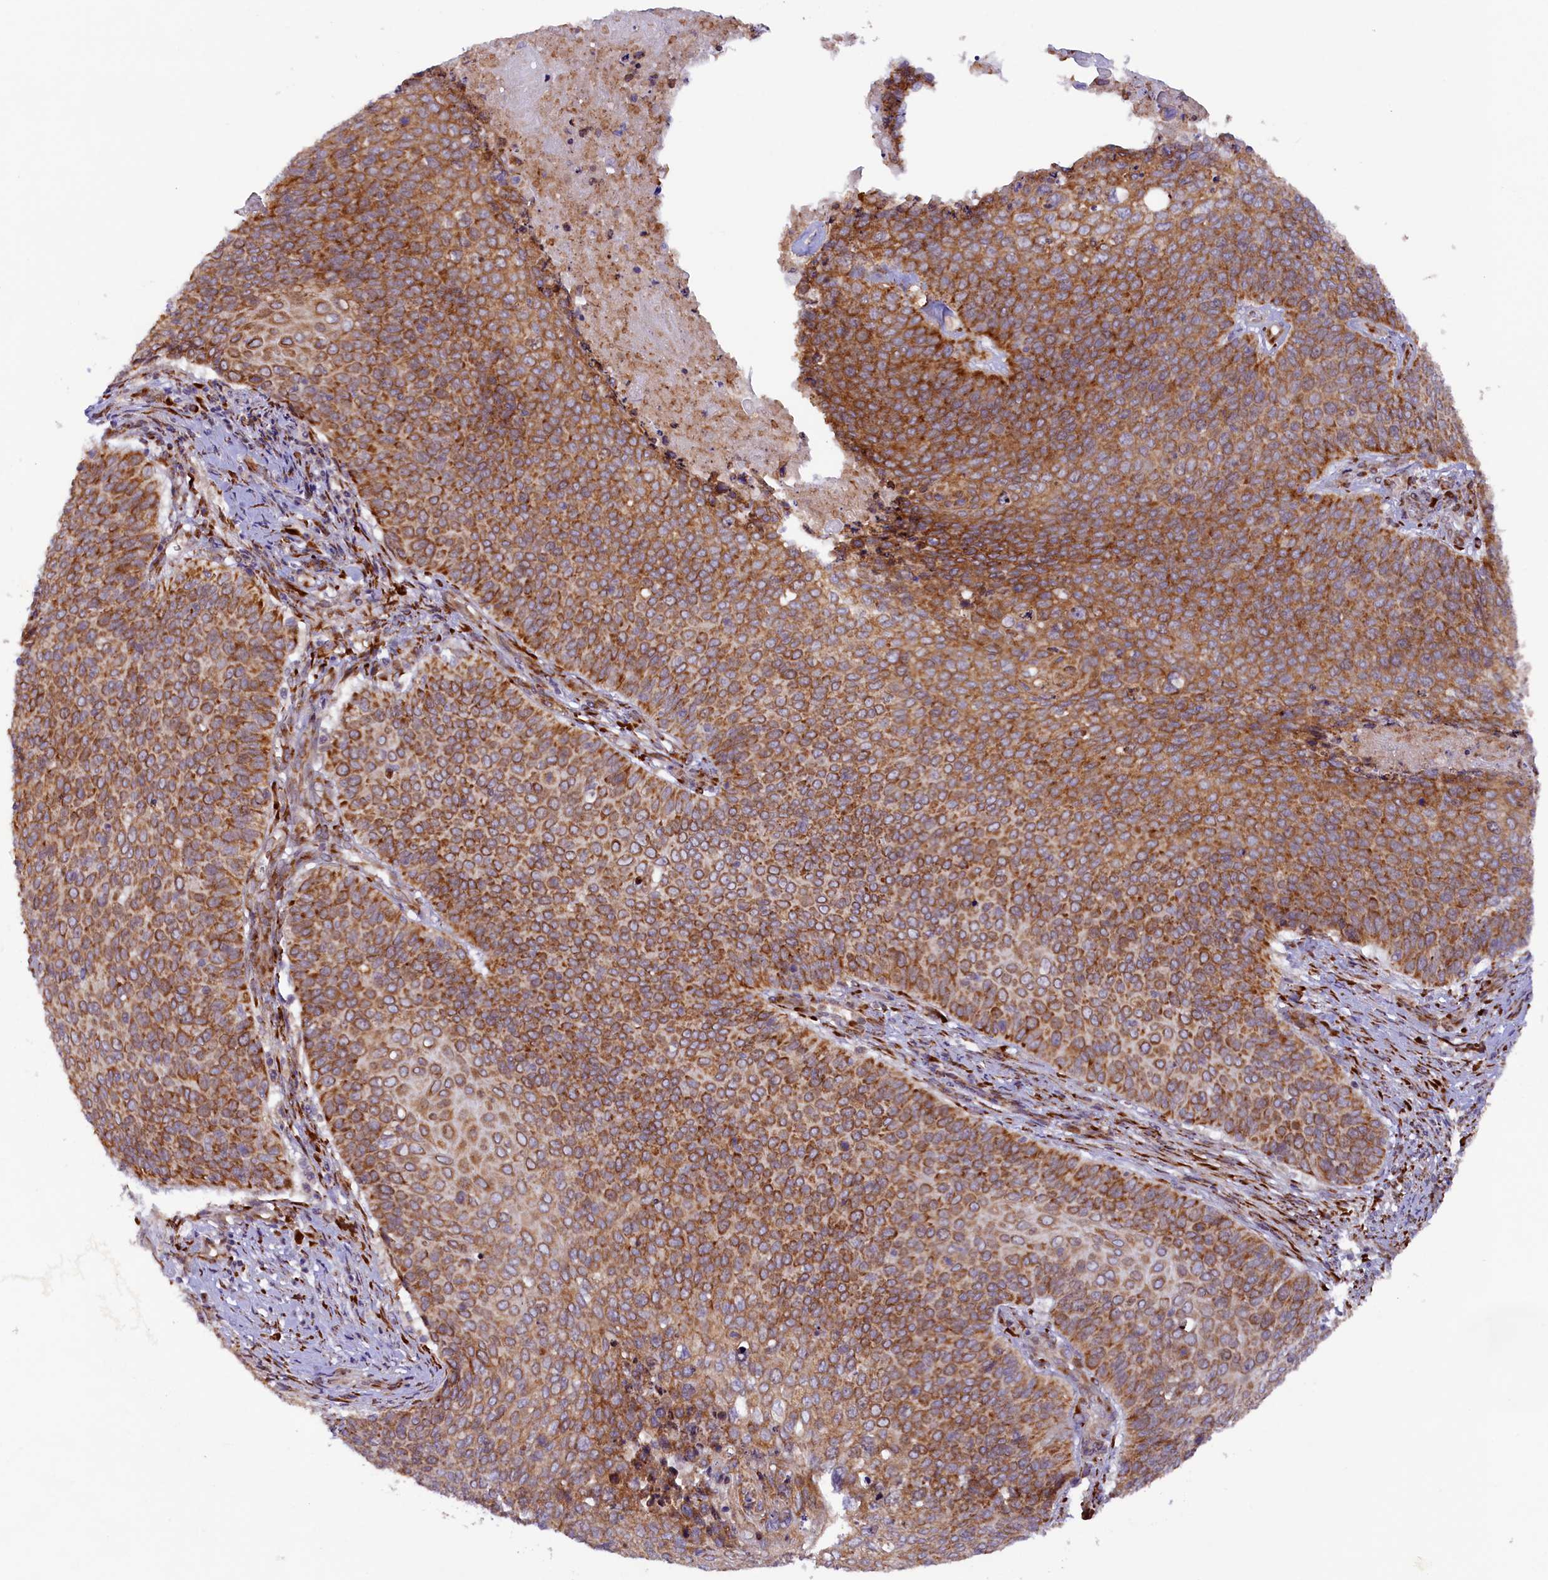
{"staining": {"intensity": "strong", "quantity": ">75%", "location": "cytoplasmic/membranous"}, "tissue": "cervical cancer", "cell_type": "Tumor cells", "image_type": "cancer", "snomed": [{"axis": "morphology", "description": "Squamous cell carcinoma, NOS"}, {"axis": "topography", "description": "Cervix"}], "caption": "High-magnification brightfield microscopy of cervical cancer (squamous cell carcinoma) stained with DAB (3,3'-diaminobenzidine) (brown) and counterstained with hematoxylin (blue). tumor cells exhibit strong cytoplasmic/membranous positivity is identified in approximately>75% of cells. The staining is performed using DAB (3,3'-diaminobenzidine) brown chromogen to label protein expression. The nuclei are counter-stained blue using hematoxylin.", "gene": "SSC5D", "patient": {"sex": "female", "age": 39}}